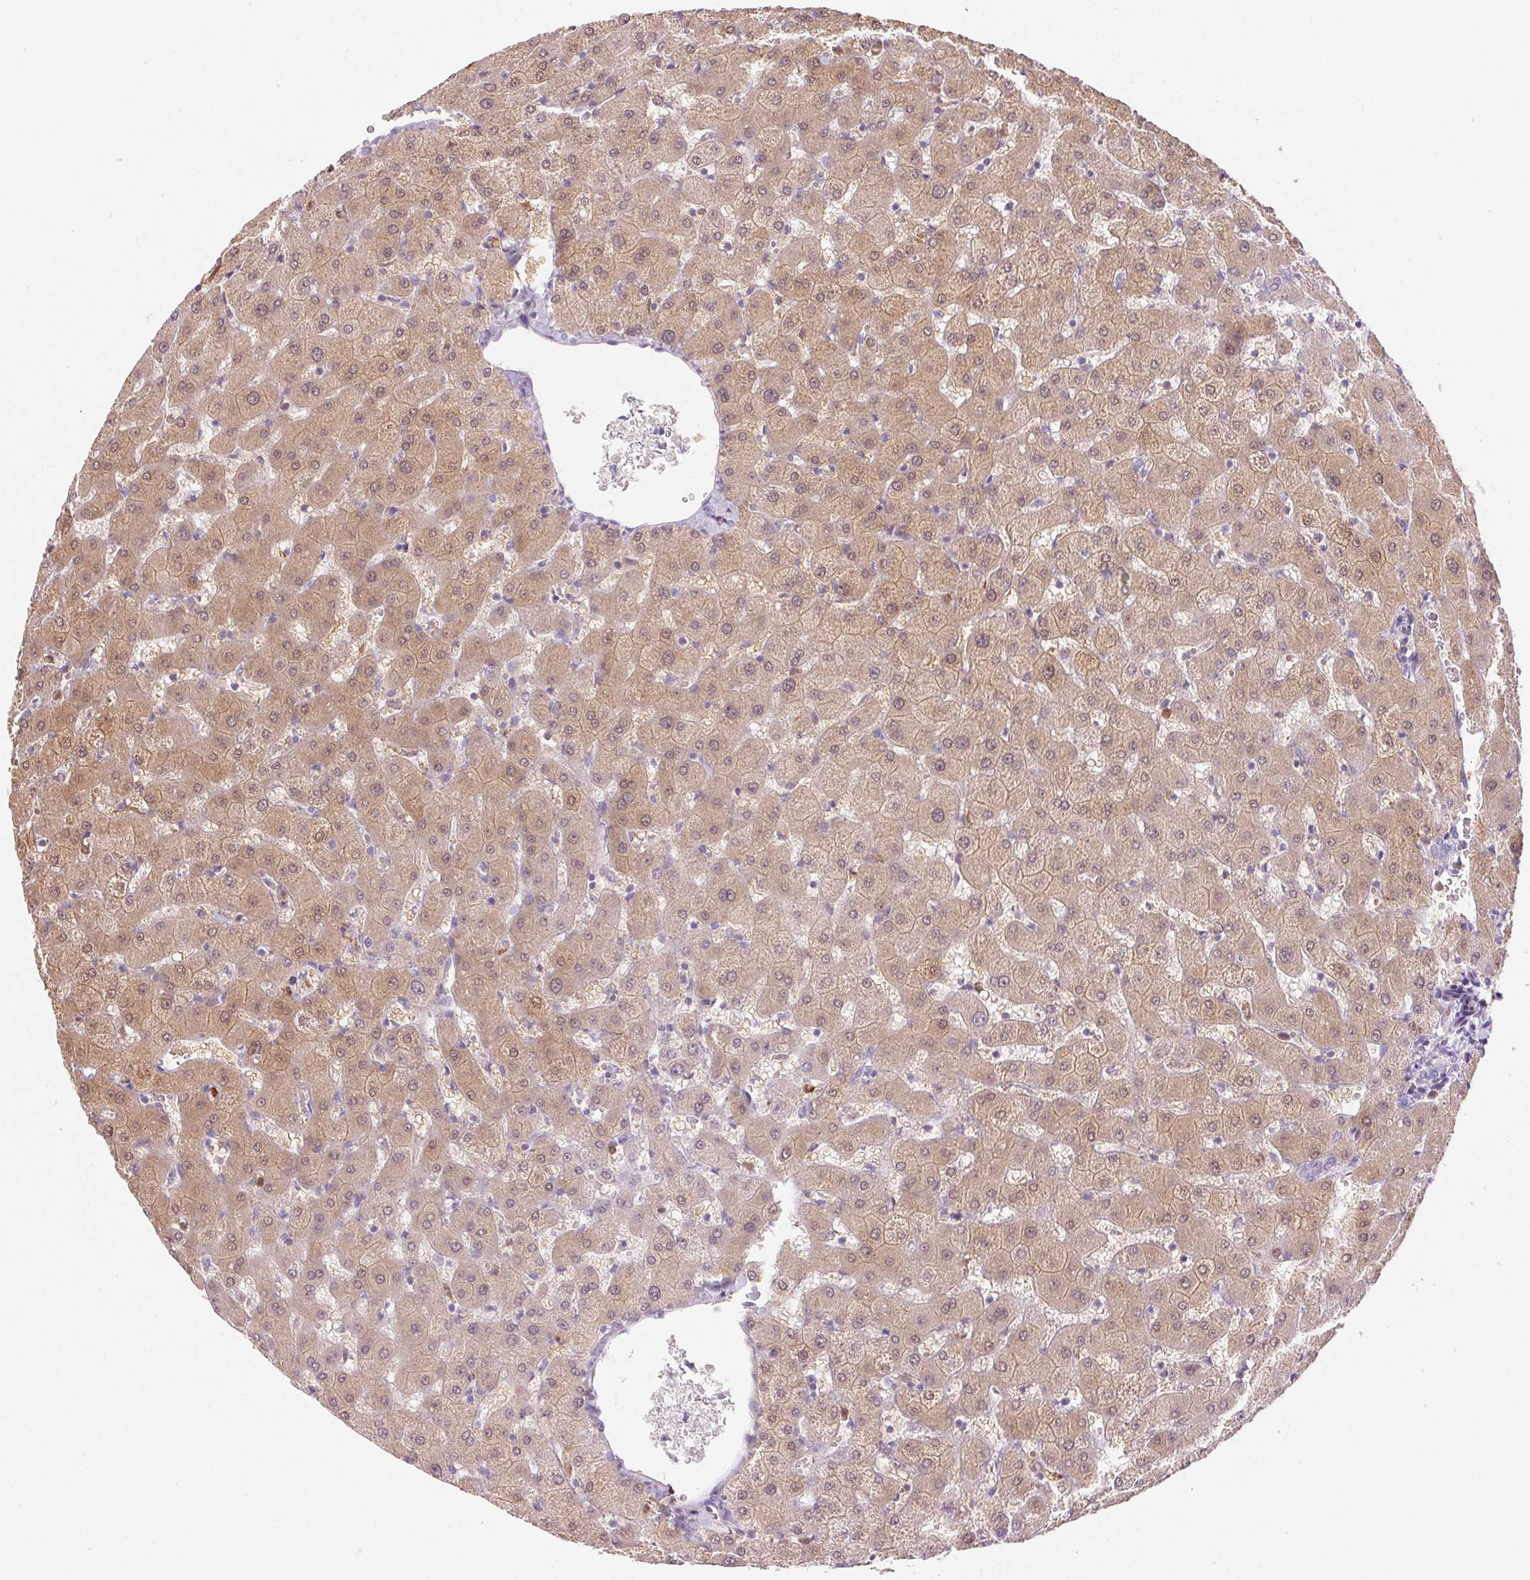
{"staining": {"intensity": "negative", "quantity": "none", "location": "none"}, "tissue": "liver", "cell_type": "Cholangiocytes", "image_type": "normal", "snomed": [{"axis": "morphology", "description": "Normal tissue, NOS"}, {"axis": "topography", "description": "Liver"}], "caption": "High power microscopy image of an IHC micrograph of benign liver, revealing no significant staining in cholangiocytes.", "gene": "TMEM45A", "patient": {"sex": "female", "age": 63}}